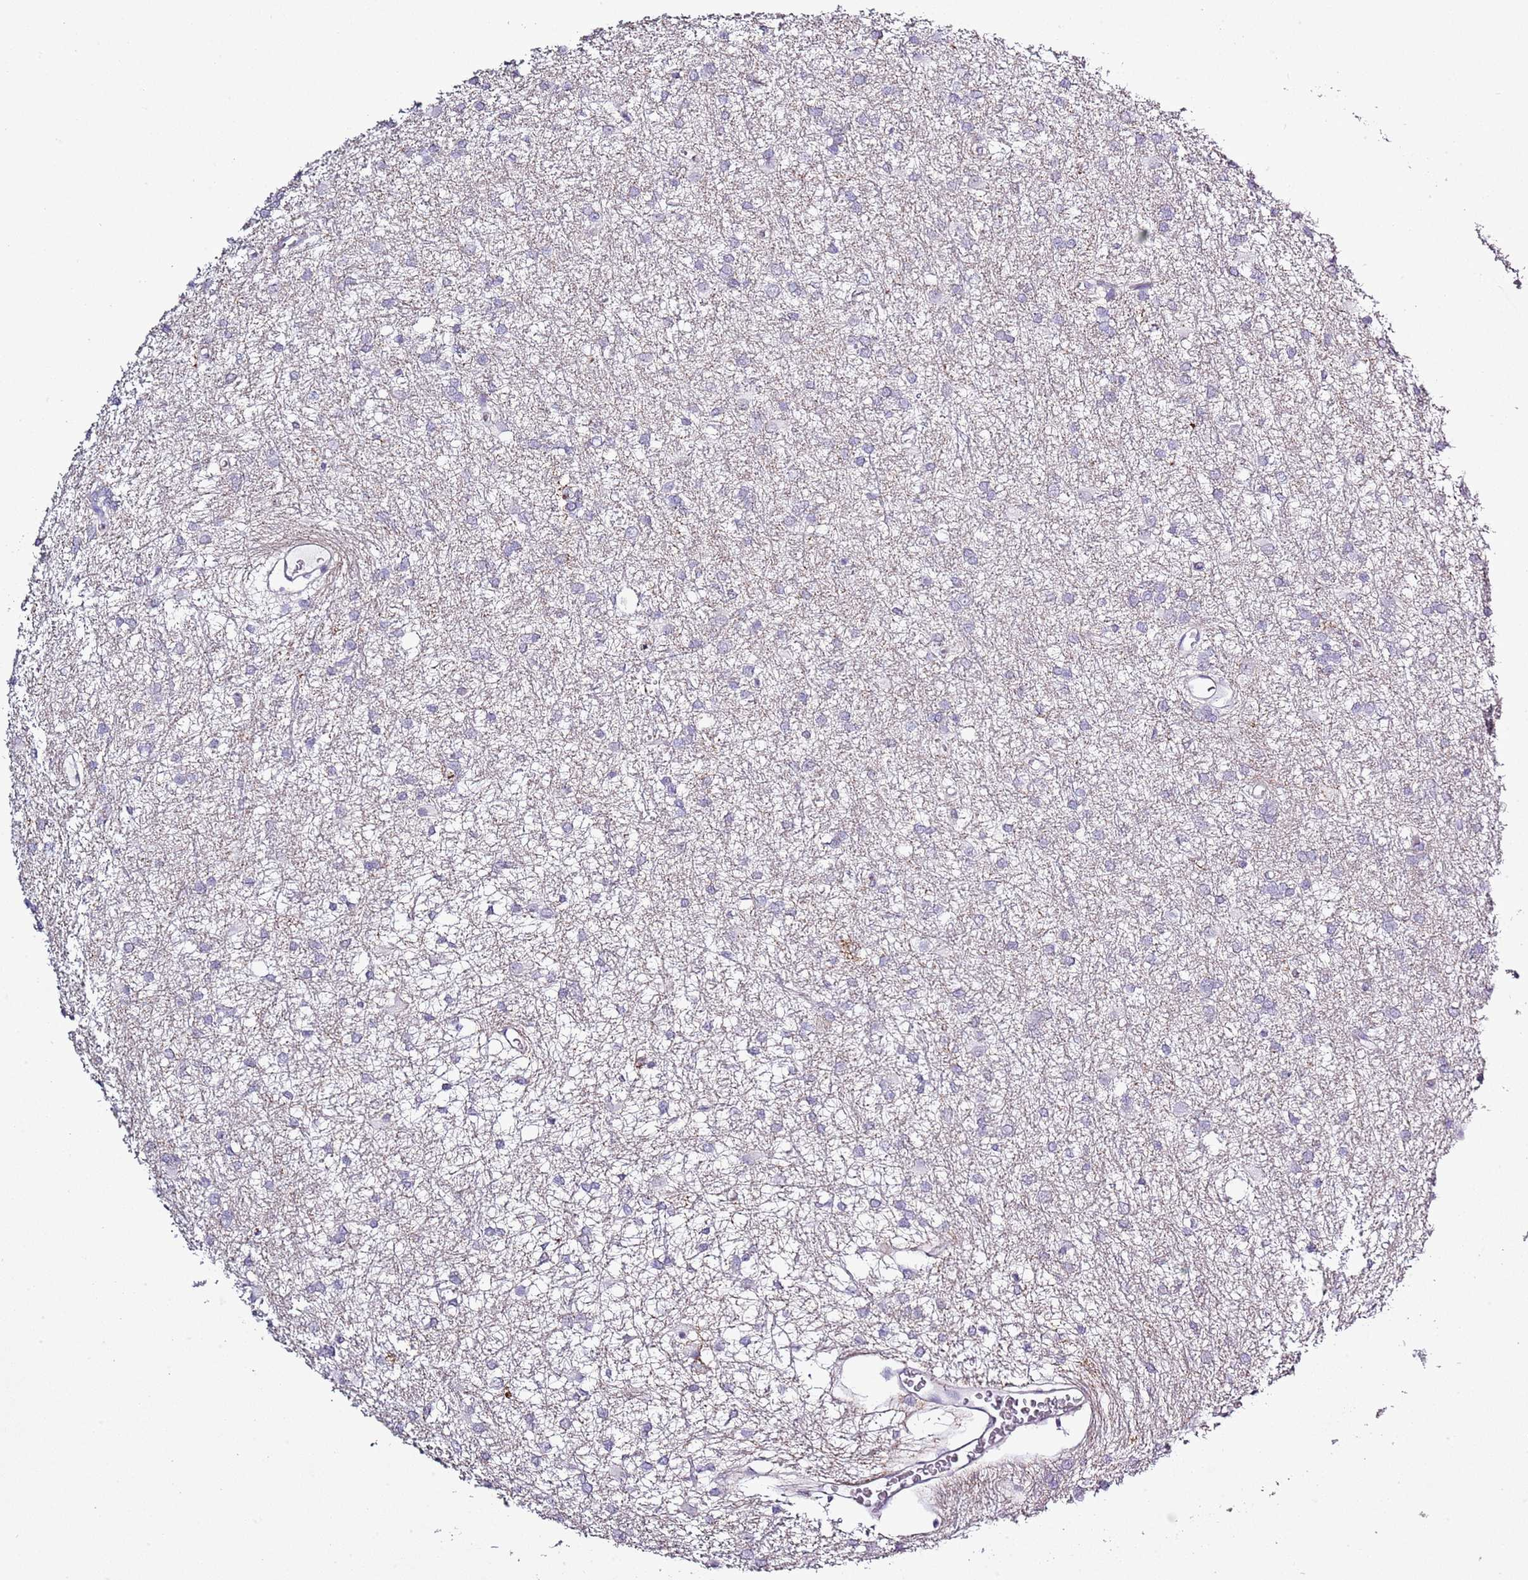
{"staining": {"intensity": "negative", "quantity": "none", "location": "none"}, "tissue": "glioma", "cell_type": "Tumor cells", "image_type": "cancer", "snomed": [{"axis": "morphology", "description": "Glioma, malignant, High grade"}, {"axis": "topography", "description": "Brain"}], "caption": "The micrograph reveals no significant expression in tumor cells of glioma.", "gene": "SLC23A1", "patient": {"sex": "female", "age": 50}}